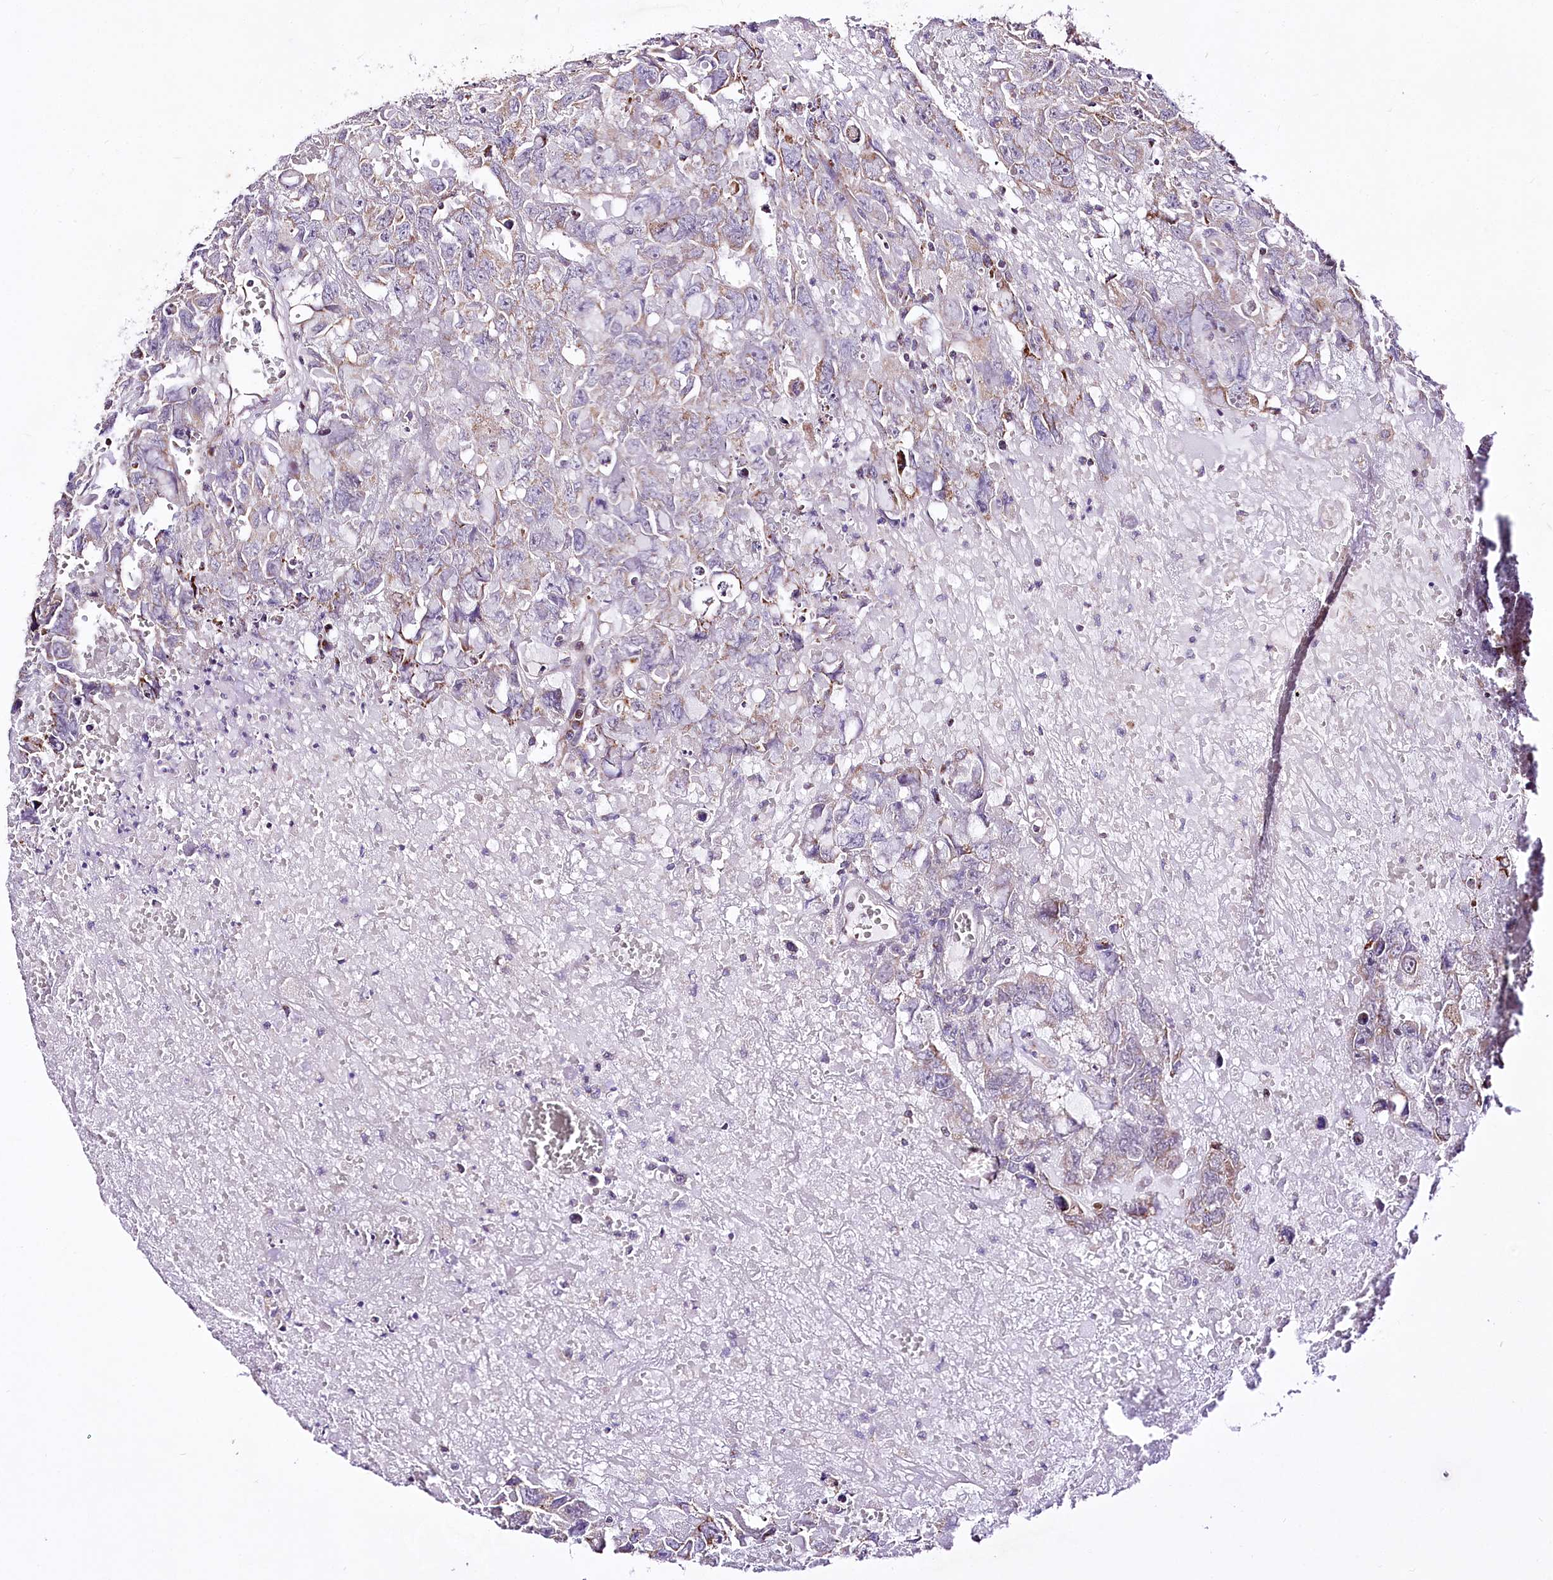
{"staining": {"intensity": "weak", "quantity": "<25%", "location": "cytoplasmic/membranous"}, "tissue": "testis cancer", "cell_type": "Tumor cells", "image_type": "cancer", "snomed": [{"axis": "morphology", "description": "Carcinoma, Embryonal, NOS"}, {"axis": "topography", "description": "Testis"}], "caption": "Immunohistochemistry (IHC) image of testis cancer (embryonal carcinoma) stained for a protein (brown), which shows no expression in tumor cells. (DAB (3,3'-diaminobenzidine) IHC with hematoxylin counter stain).", "gene": "ATE1", "patient": {"sex": "male", "age": 45}}